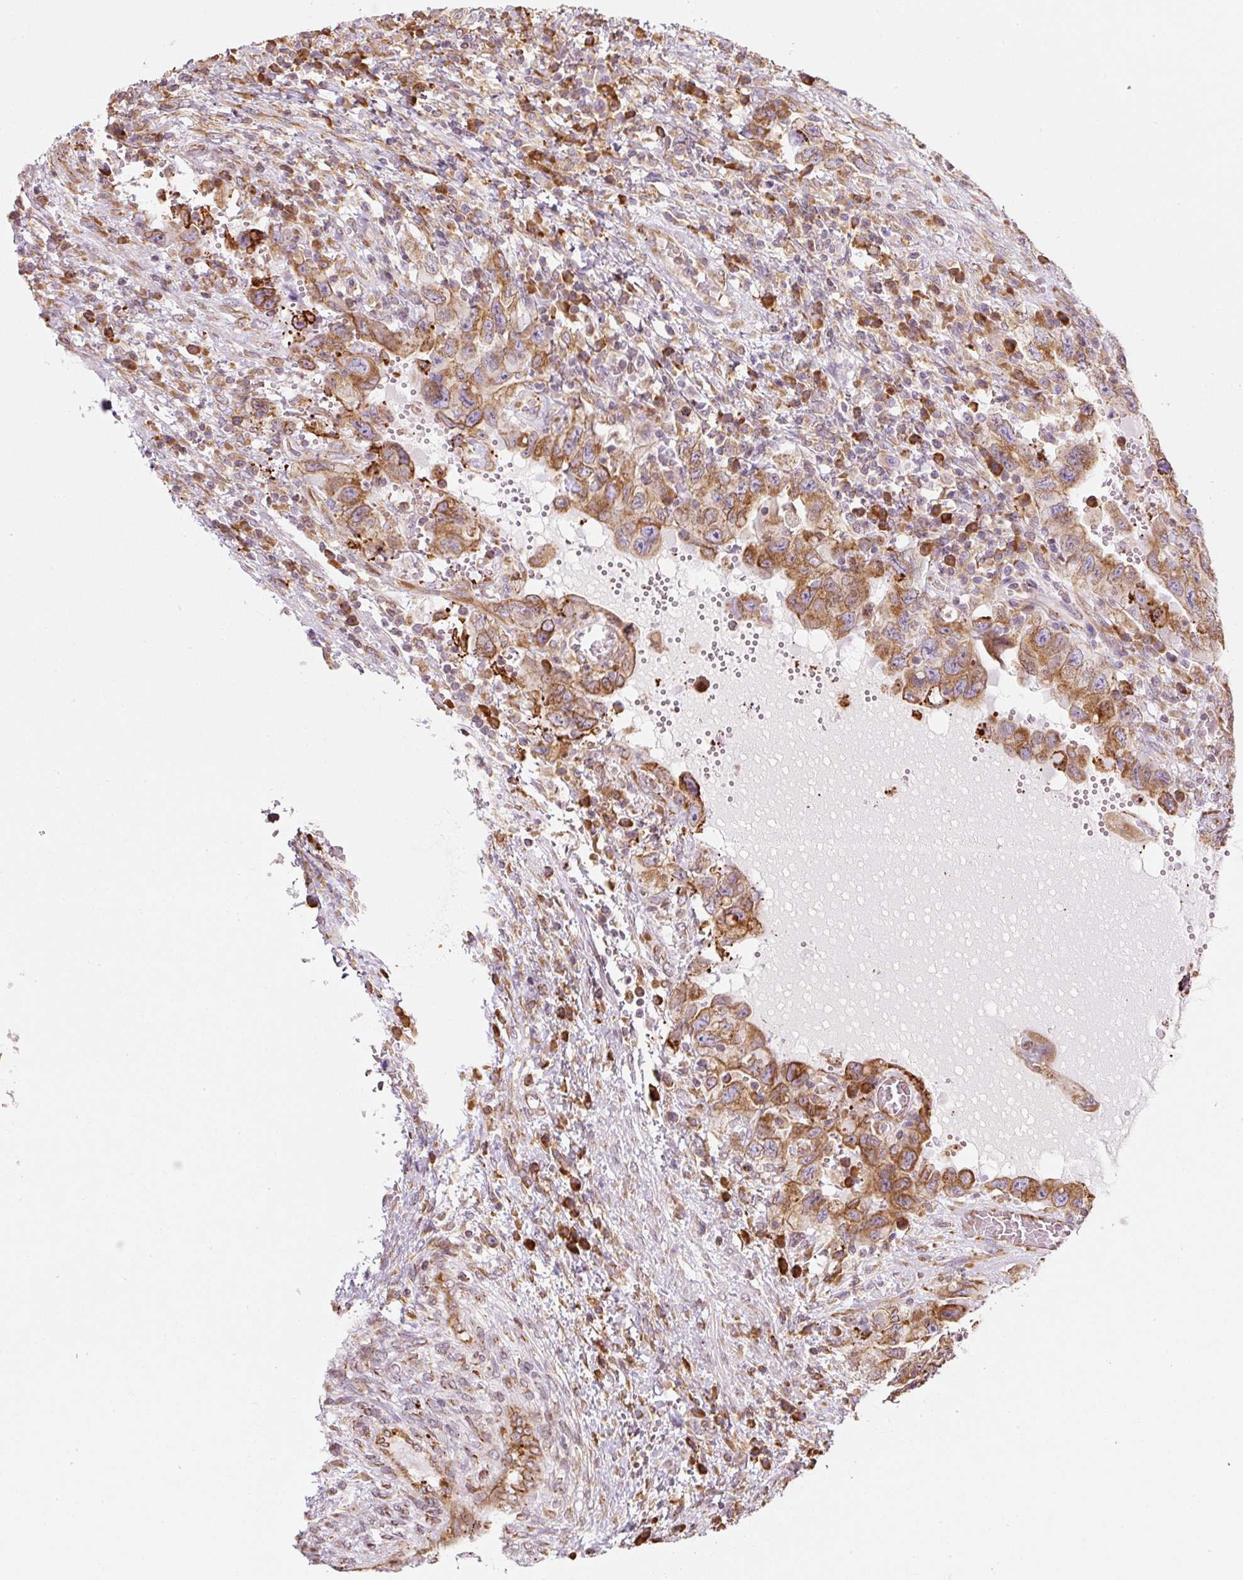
{"staining": {"intensity": "moderate", "quantity": ">75%", "location": "cytoplasmic/membranous"}, "tissue": "testis cancer", "cell_type": "Tumor cells", "image_type": "cancer", "snomed": [{"axis": "morphology", "description": "Carcinoma, Embryonal, NOS"}, {"axis": "topography", "description": "Testis"}], "caption": "The micrograph shows a brown stain indicating the presence of a protein in the cytoplasmic/membranous of tumor cells in testis cancer.", "gene": "PRKCSH", "patient": {"sex": "male", "age": 26}}